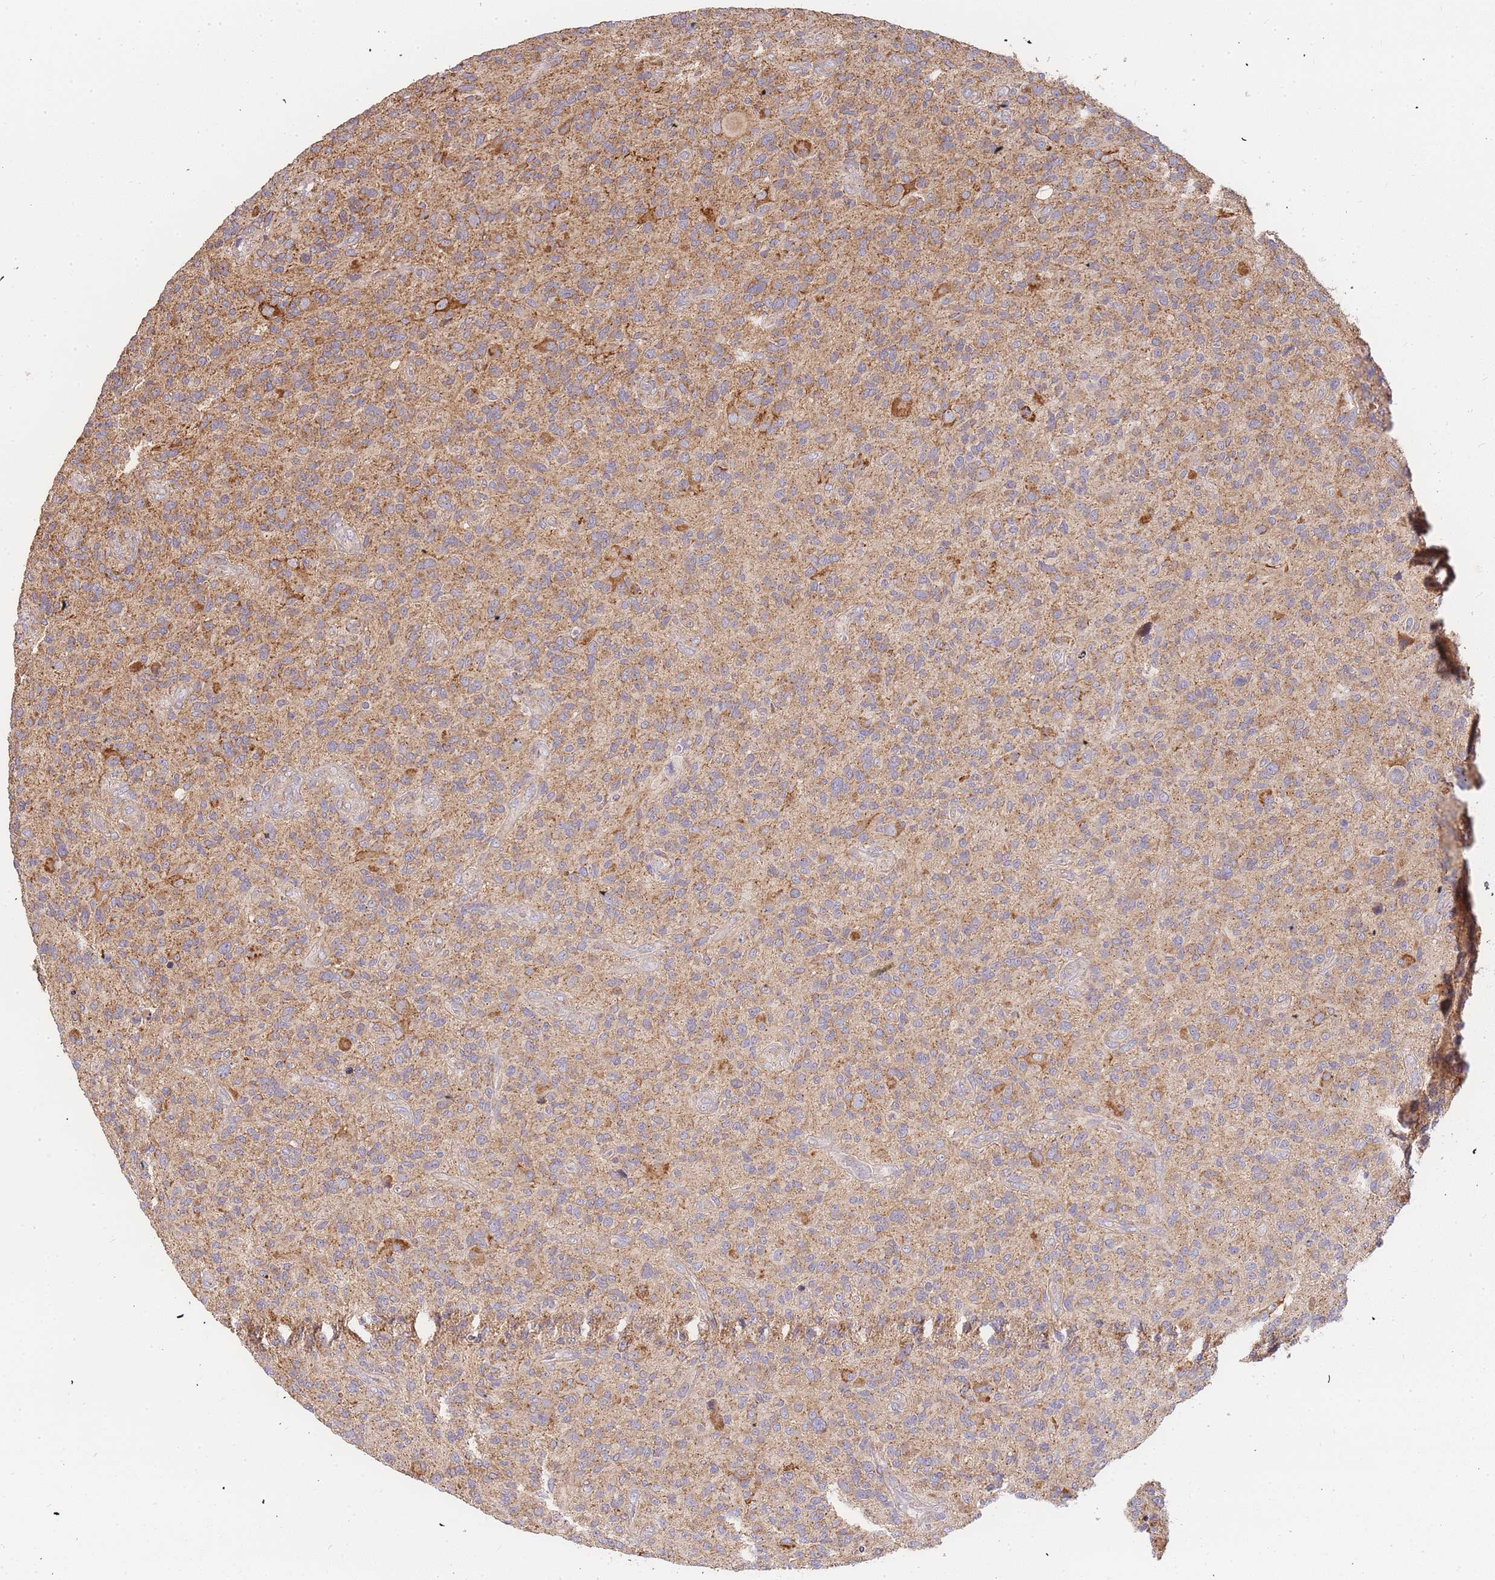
{"staining": {"intensity": "moderate", "quantity": "25%-75%", "location": "cytoplasmic/membranous"}, "tissue": "glioma", "cell_type": "Tumor cells", "image_type": "cancer", "snomed": [{"axis": "morphology", "description": "Glioma, malignant, High grade"}, {"axis": "topography", "description": "Brain"}], "caption": "Immunohistochemical staining of glioma displays medium levels of moderate cytoplasmic/membranous expression in approximately 25%-75% of tumor cells. The staining is performed using DAB (3,3'-diaminobenzidine) brown chromogen to label protein expression. The nuclei are counter-stained blue using hematoxylin.", "gene": "ADCY9", "patient": {"sex": "male", "age": 47}}